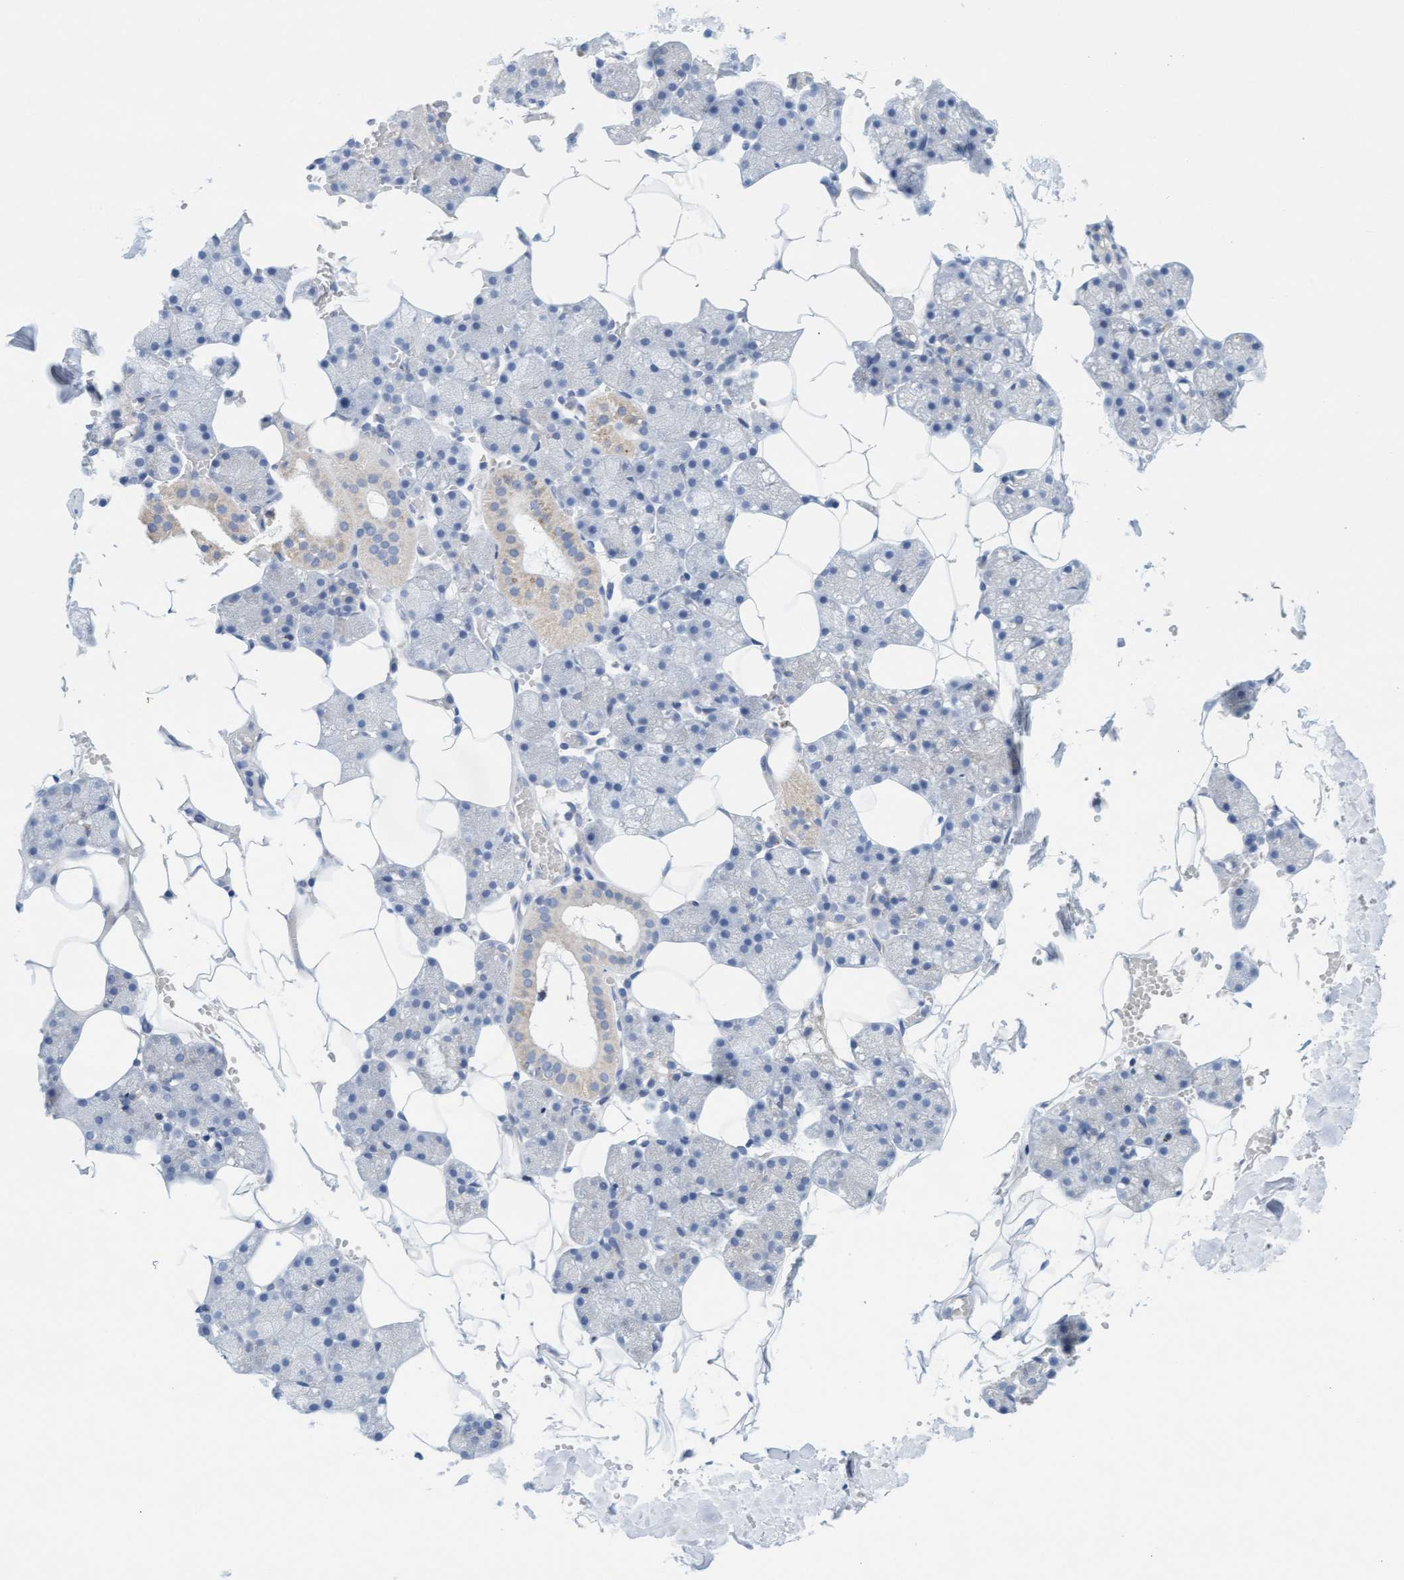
{"staining": {"intensity": "weak", "quantity": "<25%", "location": "cytoplasmic/membranous"}, "tissue": "salivary gland", "cell_type": "Glandular cells", "image_type": "normal", "snomed": [{"axis": "morphology", "description": "Normal tissue, NOS"}, {"axis": "topography", "description": "Salivary gland"}], "caption": "Immunohistochemical staining of unremarkable human salivary gland shows no significant positivity in glandular cells.", "gene": "SGSH", "patient": {"sex": "male", "age": 62}}